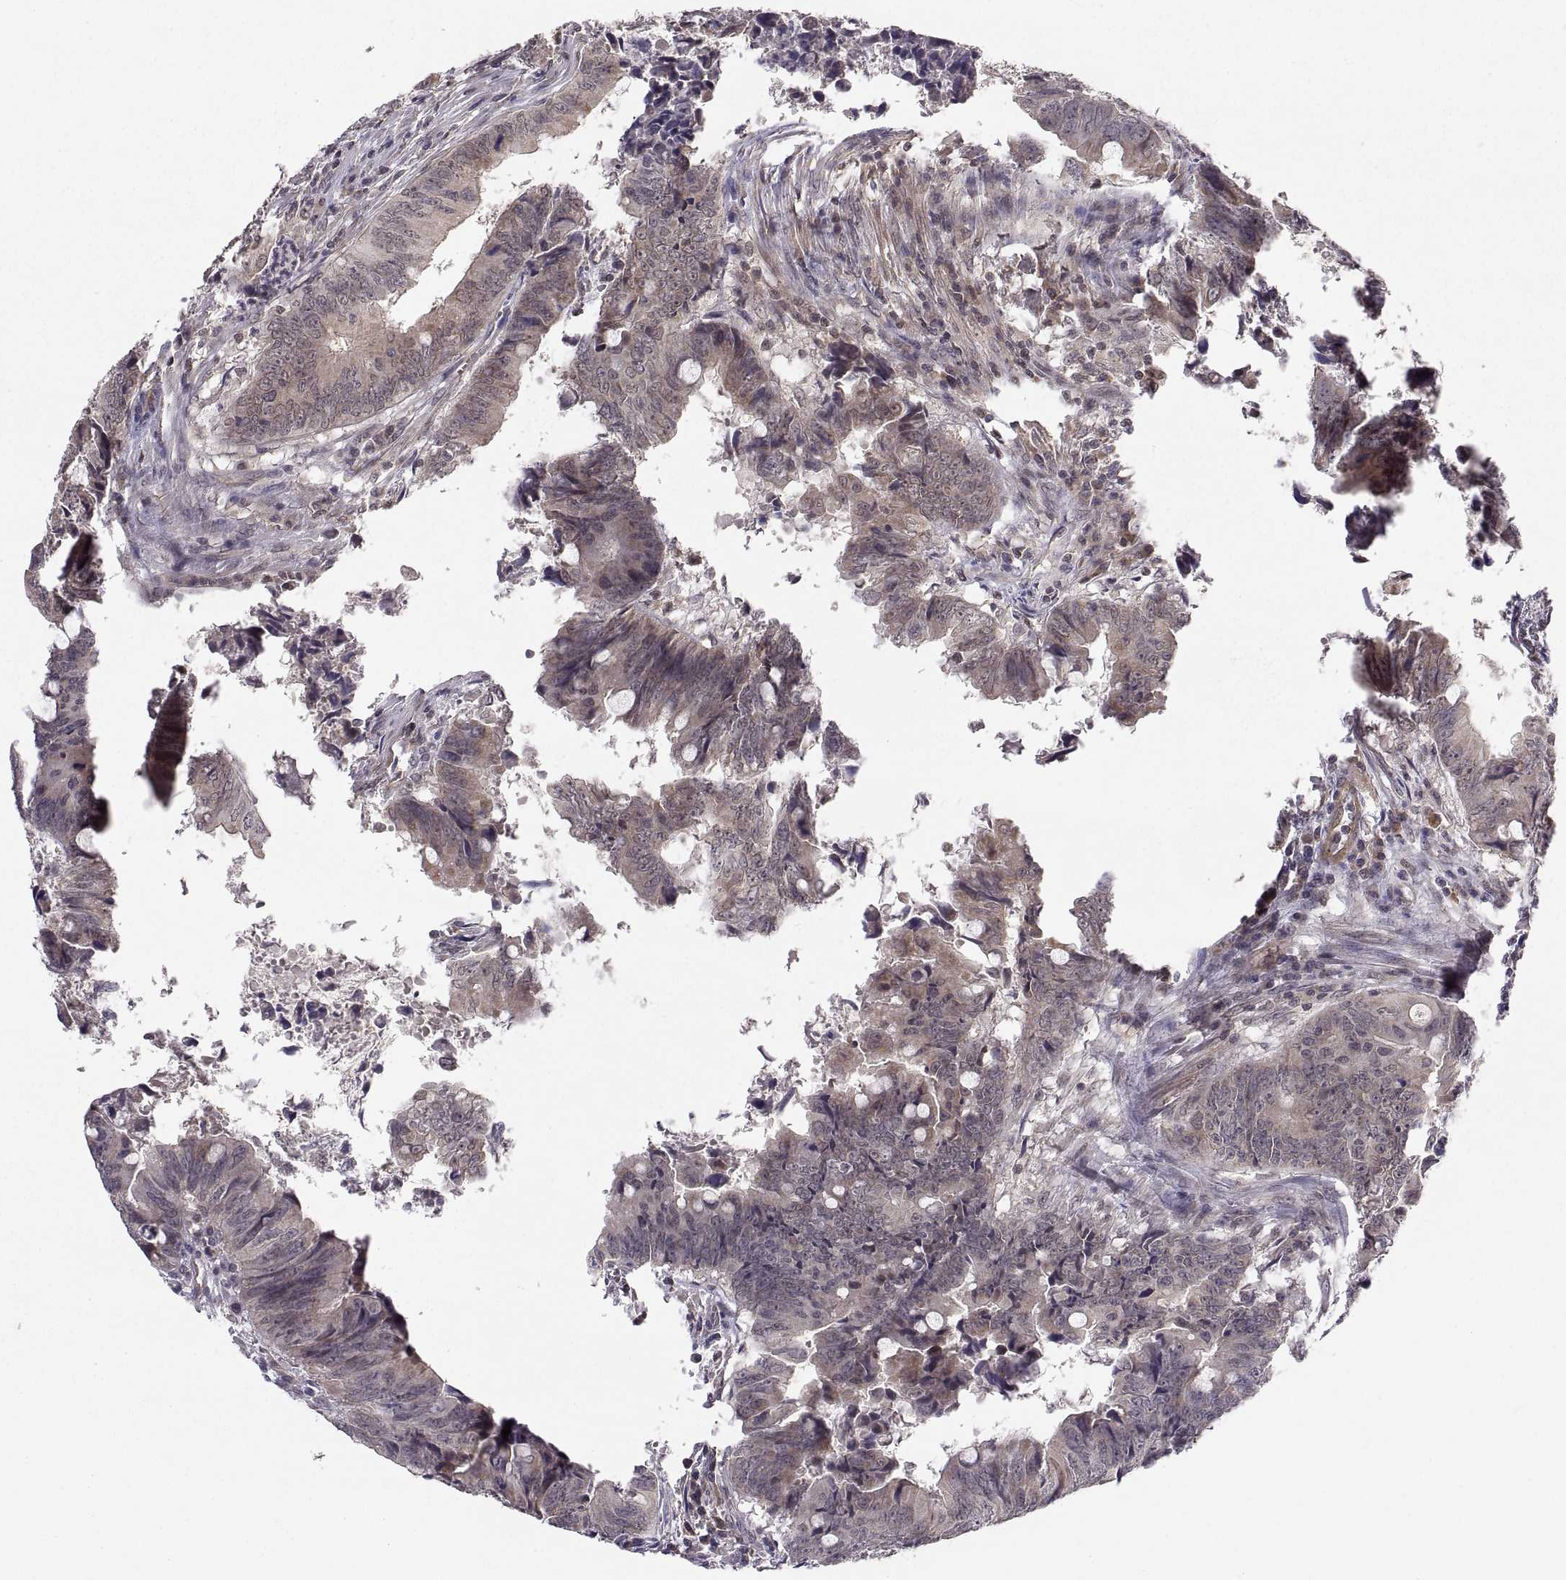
{"staining": {"intensity": "weak", "quantity": "<25%", "location": "cytoplasmic/membranous"}, "tissue": "colorectal cancer", "cell_type": "Tumor cells", "image_type": "cancer", "snomed": [{"axis": "morphology", "description": "Adenocarcinoma, NOS"}, {"axis": "topography", "description": "Colon"}], "caption": "IHC micrograph of neoplastic tissue: human colorectal cancer stained with DAB displays no significant protein positivity in tumor cells.", "gene": "ABL2", "patient": {"sex": "female", "age": 82}}